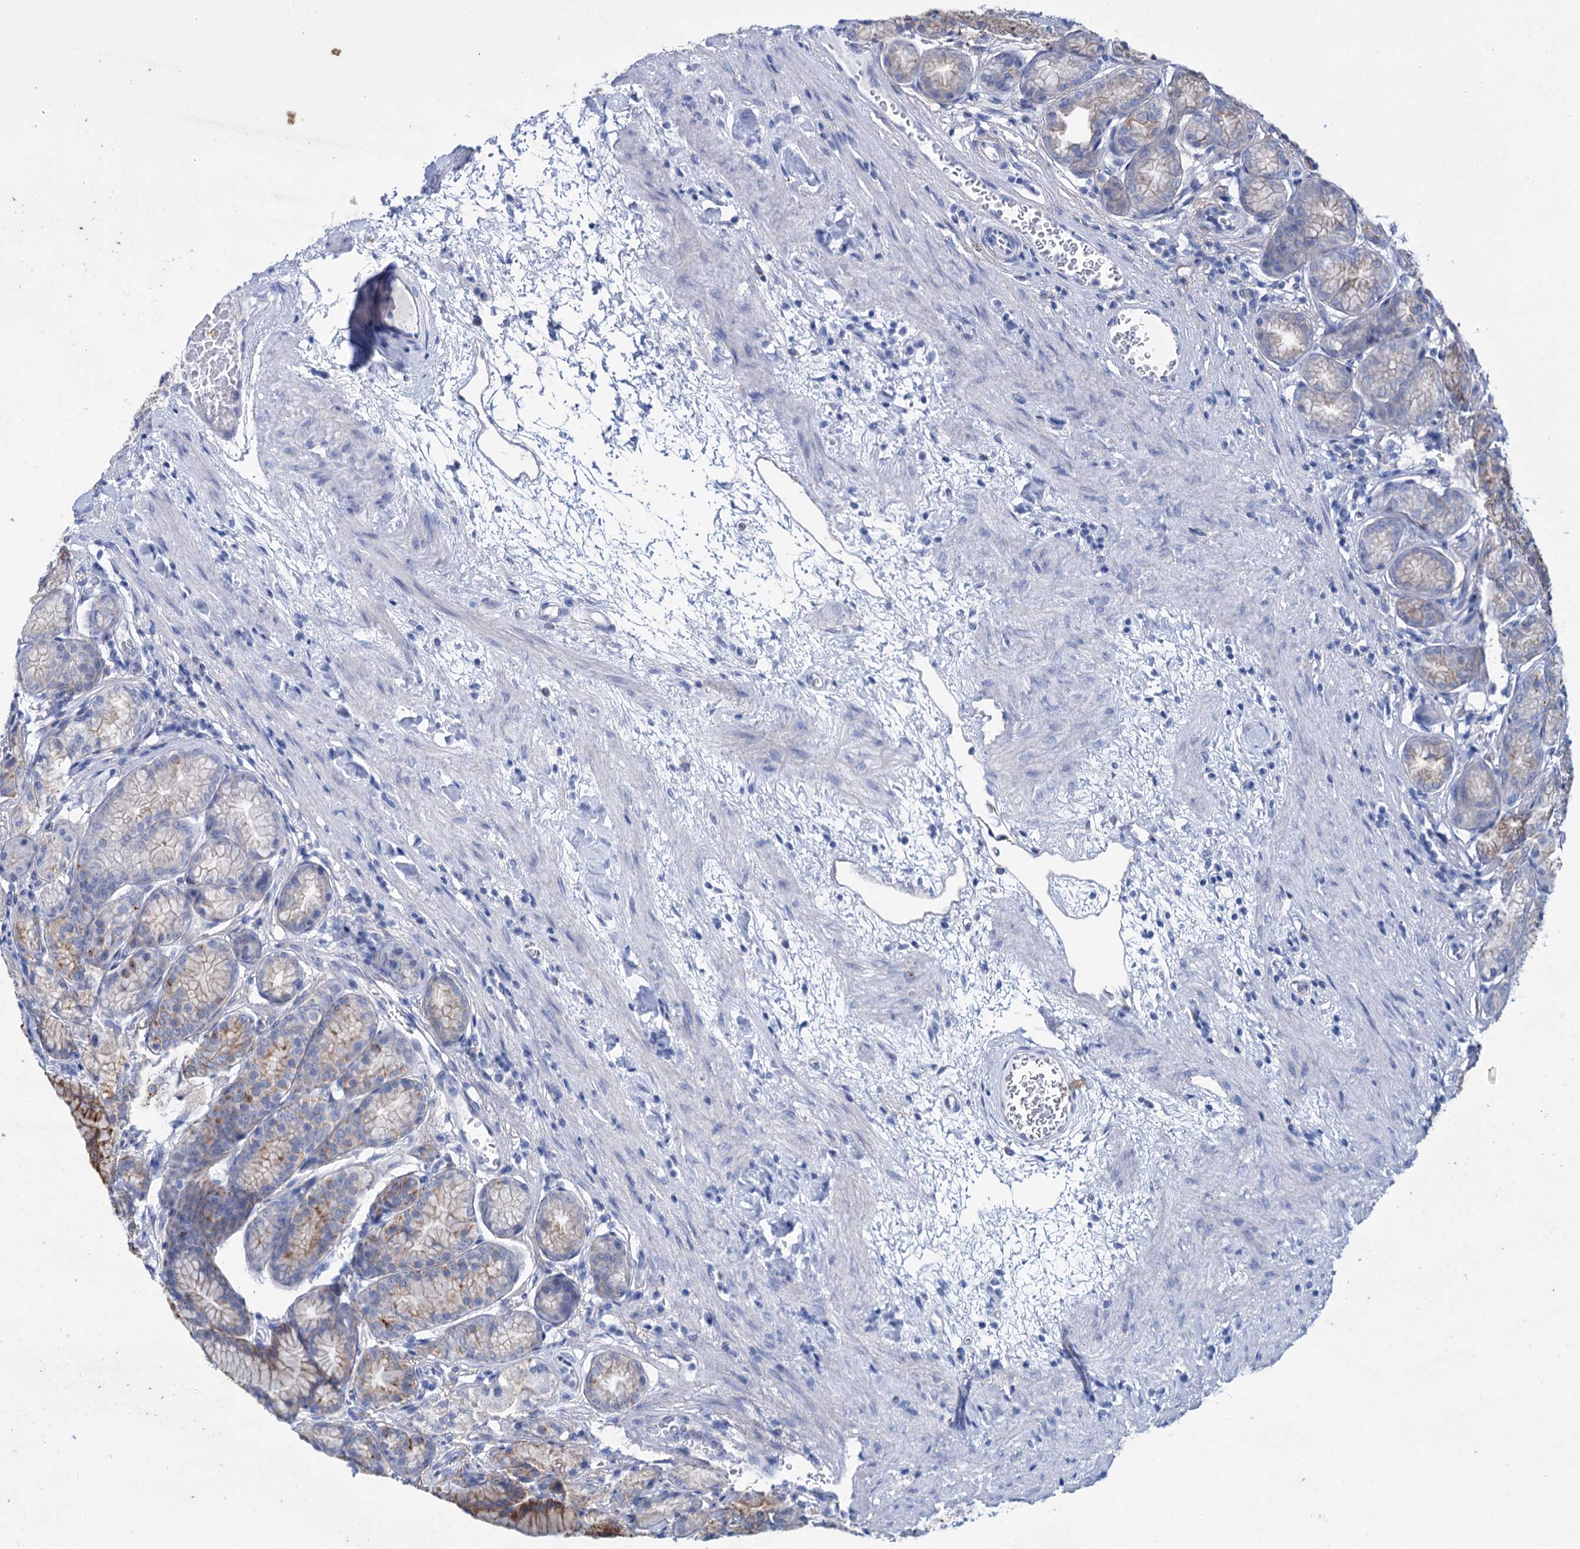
{"staining": {"intensity": "strong", "quantity": "25%-75%", "location": "cytoplasmic/membranous"}, "tissue": "stomach", "cell_type": "Glandular cells", "image_type": "normal", "snomed": [{"axis": "morphology", "description": "Normal tissue, NOS"}, {"axis": "morphology", "description": "Adenocarcinoma, NOS"}, {"axis": "morphology", "description": "Adenocarcinoma, High grade"}, {"axis": "topography", "description": "Stomach, upper"}, {"axis": "topography", "description": "Stomach"}], "caption": "Brown immunohistochemical staining in normal human stomach shows strong cytoplasmic/membranous staining in about 25%-75% of glandular cells.", "gene": "FAAP20", "patient": {"sex": "female", "age": 65}}